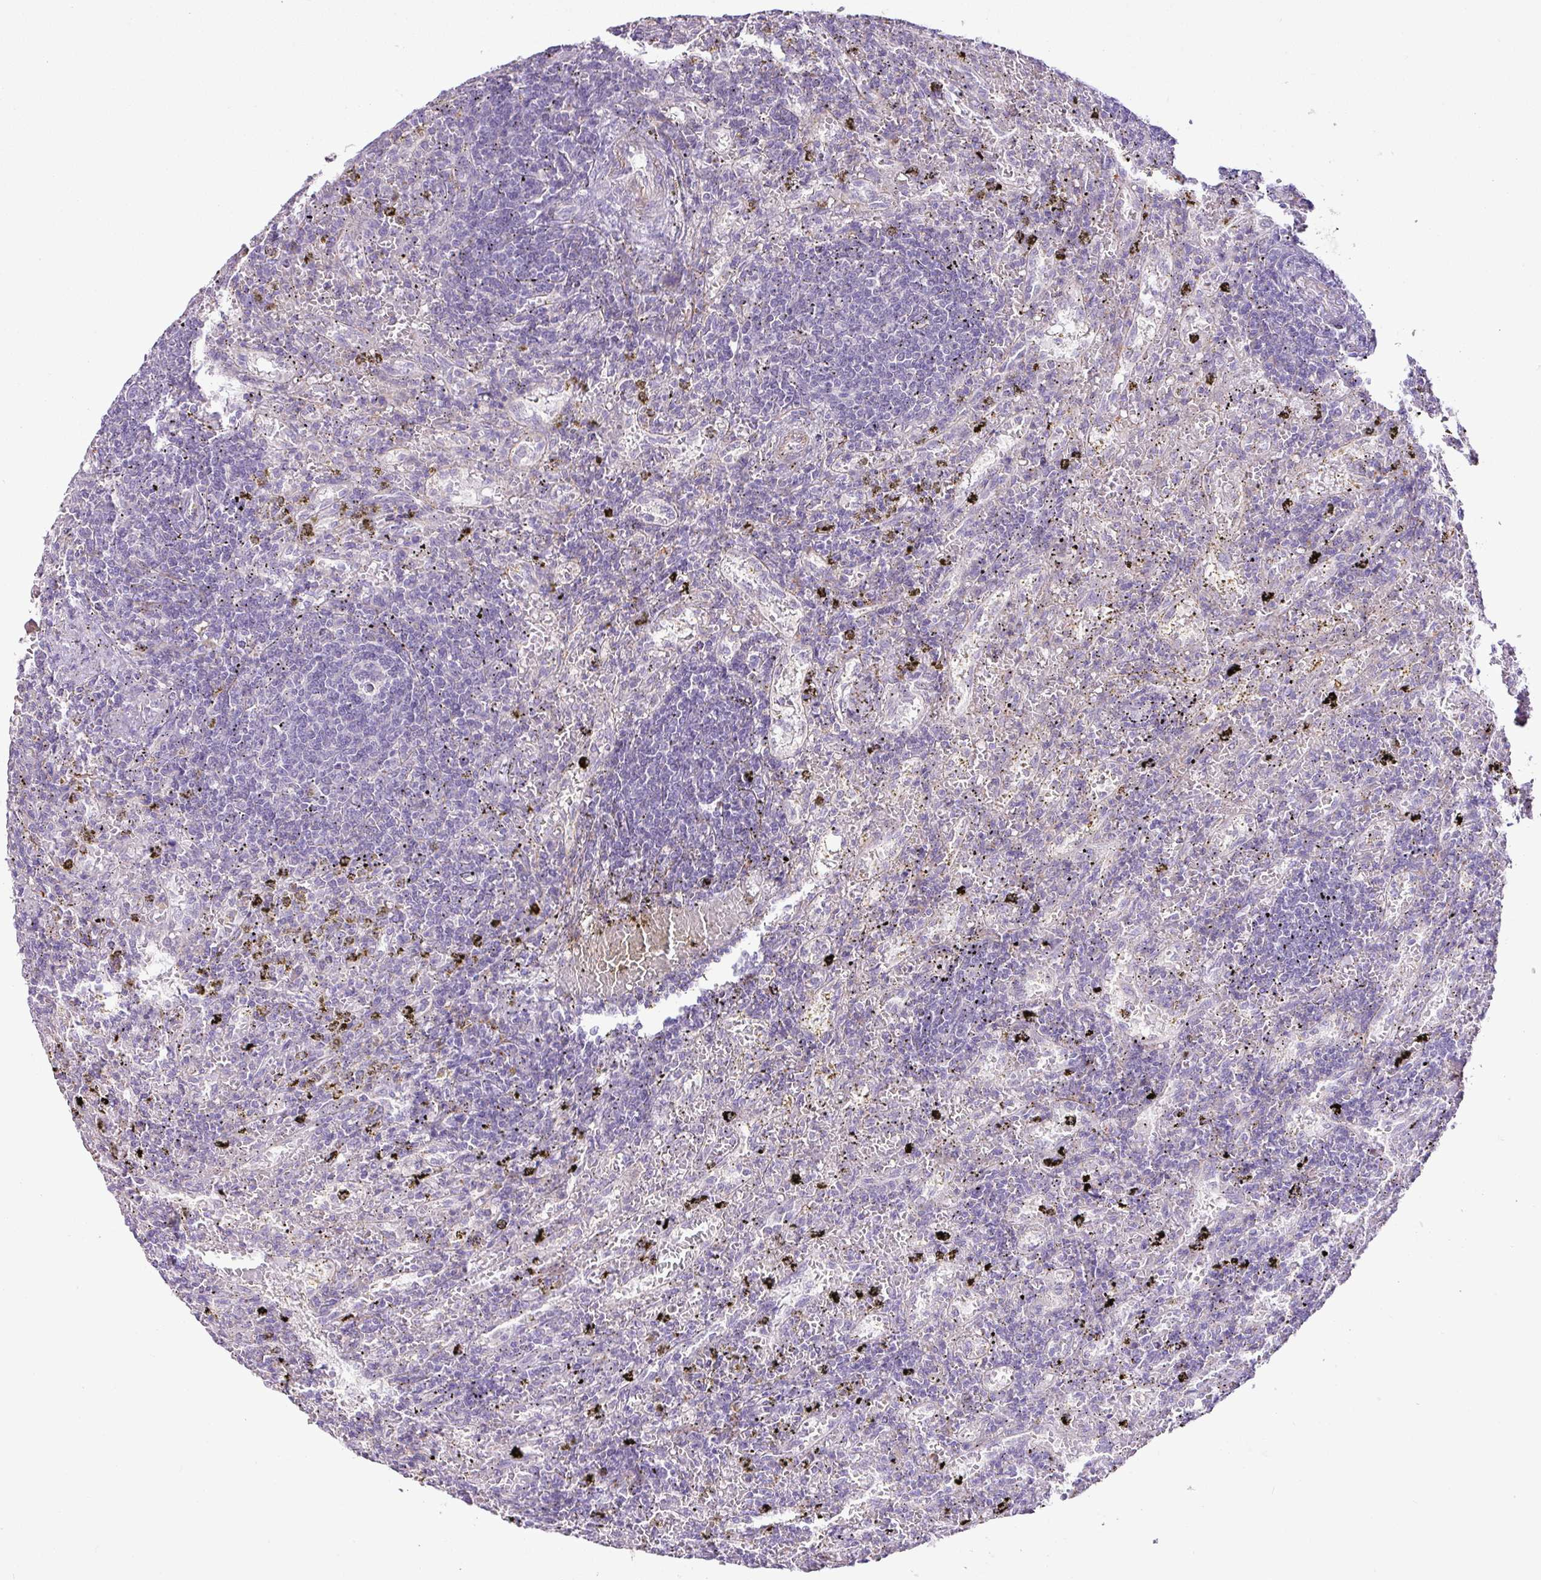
{"staining": {"intensity": "negative", "quantity": "none", "location": "none"}, "tissue": "lymphoma", "cell_type": "Tumor cells", "image_type": "cancer", "snomed": [{"axis": "morphology", "description": "Malignant lymphoma, non-Hodgkin's type, Low grade"}, {"axis": "topography", "description": "Spleen"}], "caption": "Immunohistochemical staining of lymphoma displays no significant staining in tumor cells.", "gene": "DIP2A", "patient": {"sex": "male", "age": 76}}